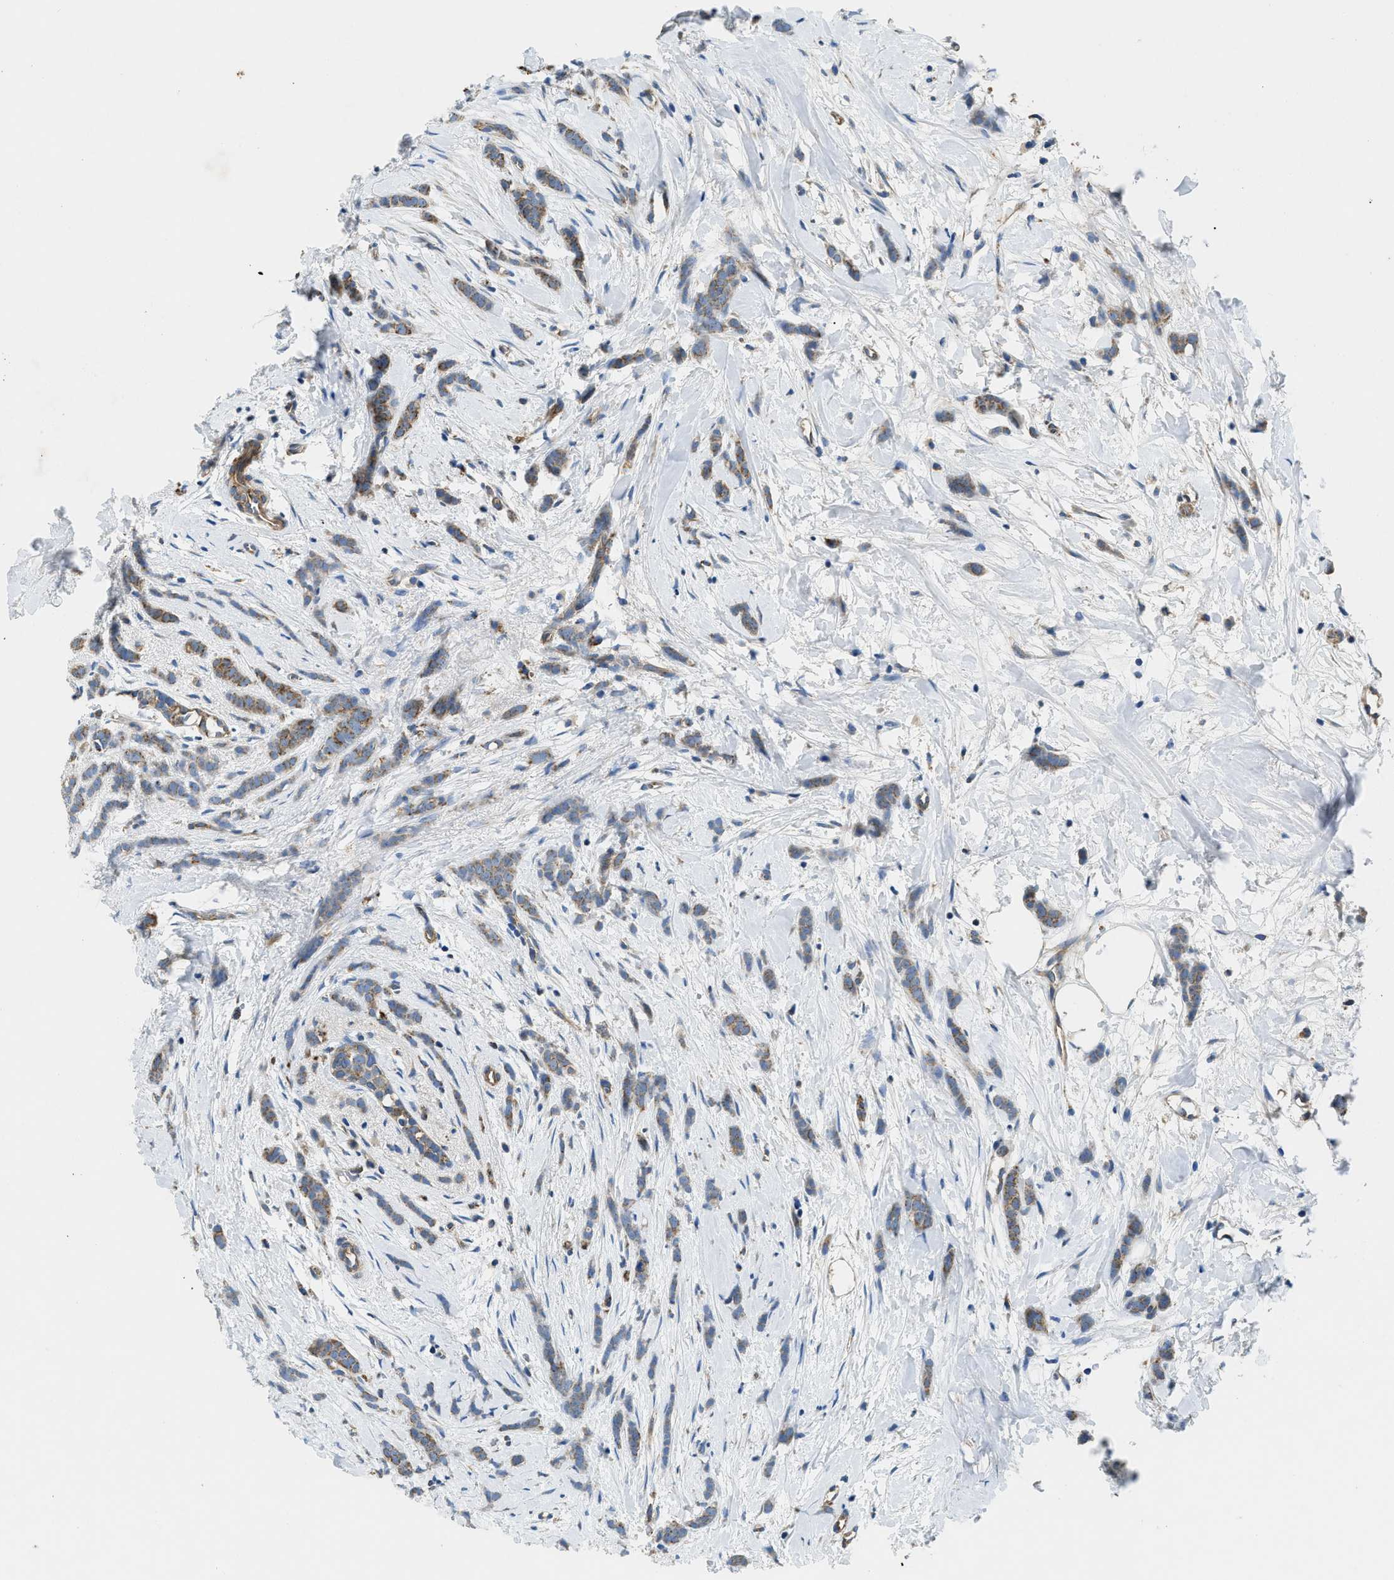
{"staining": {"intensity": "moderate", "quantity": ">75%", "location": "cytoplasmic/membranous"}, "tissue": "breast cancer", "cell_type": "Tumor cells", "image_type": "cancer", "snomed": [{"axis": "morphology", "description": "Lobular carcinoma, in situ"}, {"axis": "morphology", "description": "Lobular carcinoma"}, {"axis": "topography", "description": "Breast"}], "caption": "Immunohistochemical staining of human breast cancer (lobular carcinoma) displays medium levels of moderate cytoplasmic/membranous staining in about >75% of tumor cells.", "gene": "STK33", "patient": {"sex": "female", "age": 41}}